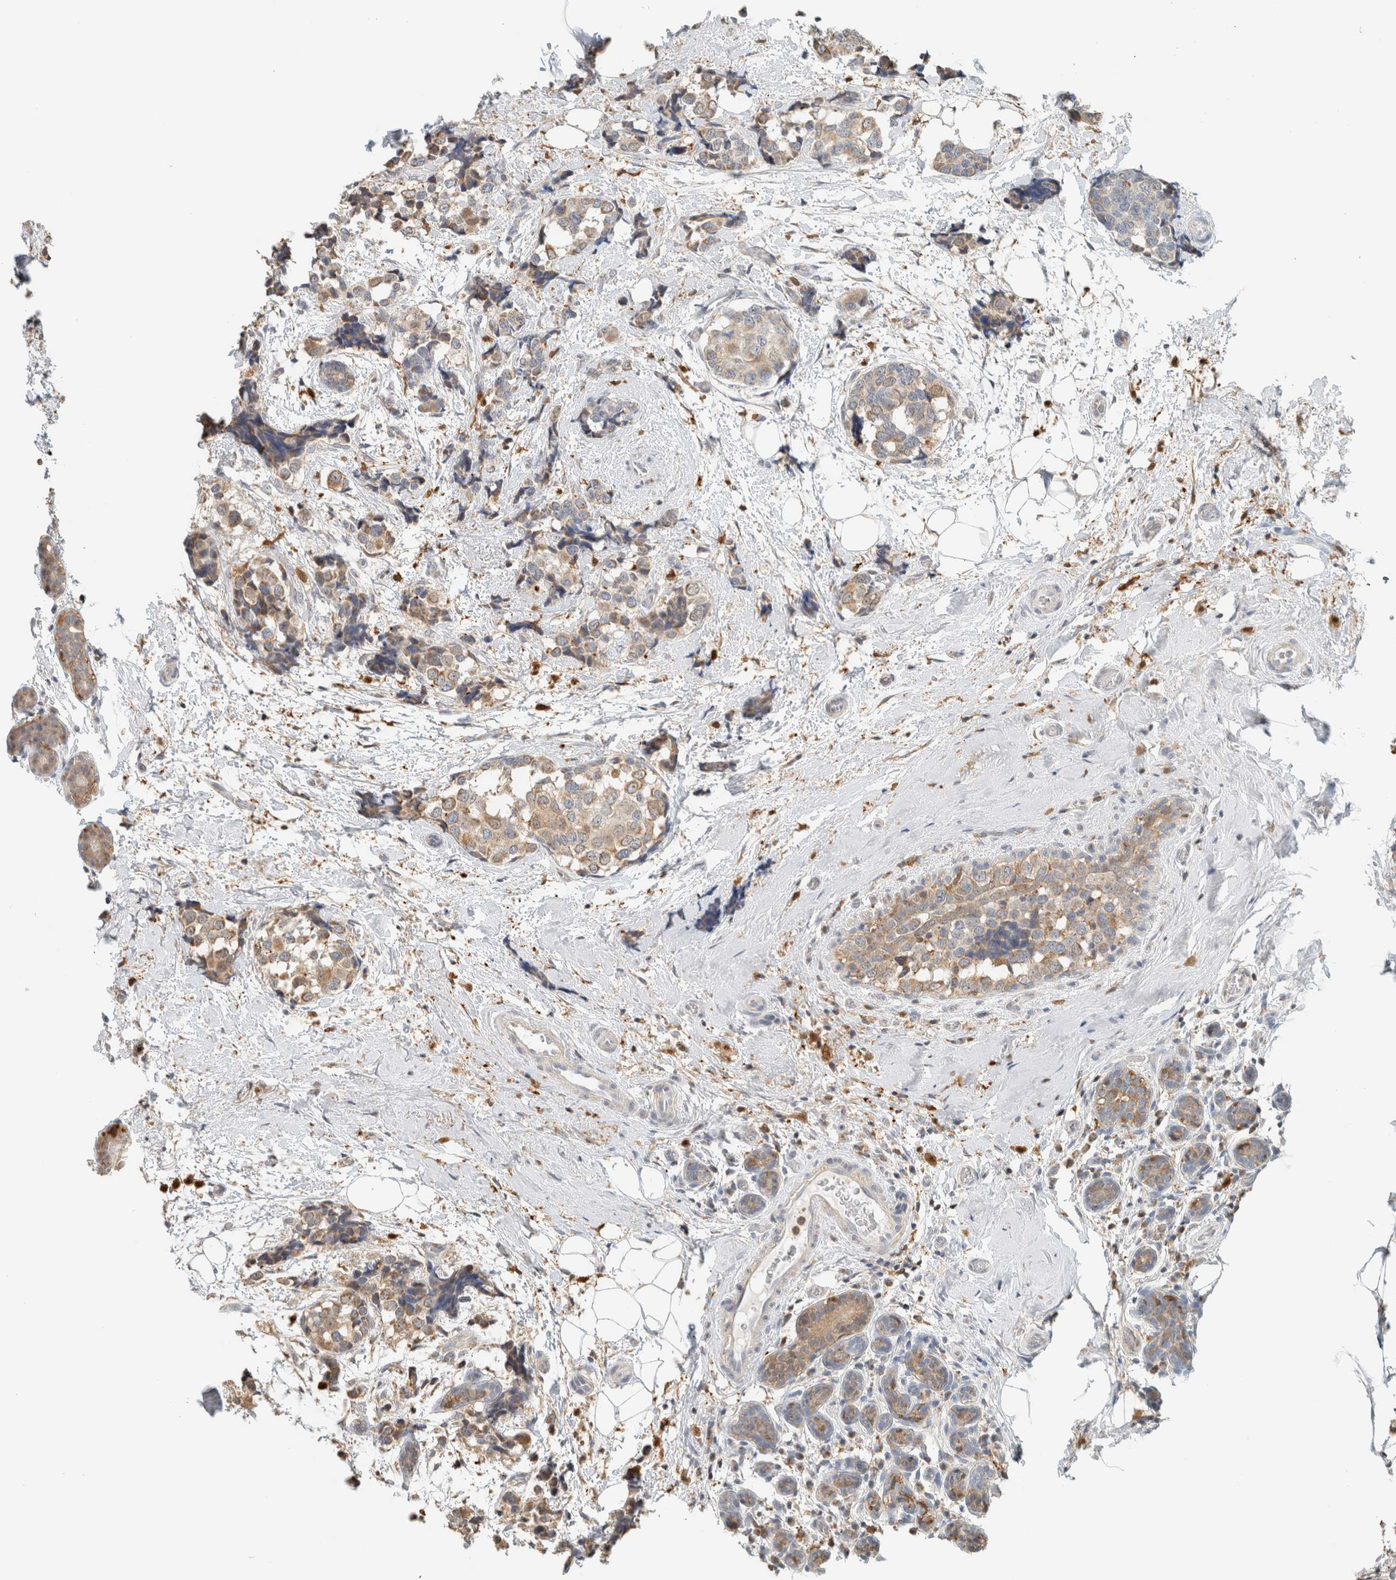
{"staining": {"intensity": "weak", "quantity": "25%-75%", "location": "cytoplasmic/membranous"}, "tissue": "breast cancer", "cell_type": "Tumor cells", "image_type": "cancer", "snomed": [{"axis": "morphology", "description": "Normal tissue, NOS"}, {"axis": "morphology", "description": "Duct carcinoma"}, {"axis": "topography", "description": "Breast"}], "caption": "Breast intraductal carcinoma was stained to show a protein in brown. There is low levels of weak cytoplasmic/membranous expression in about 25%-75% of tumor cells.", "gene": "CAPG", "patient": {"sex": "female", "age": 43}}